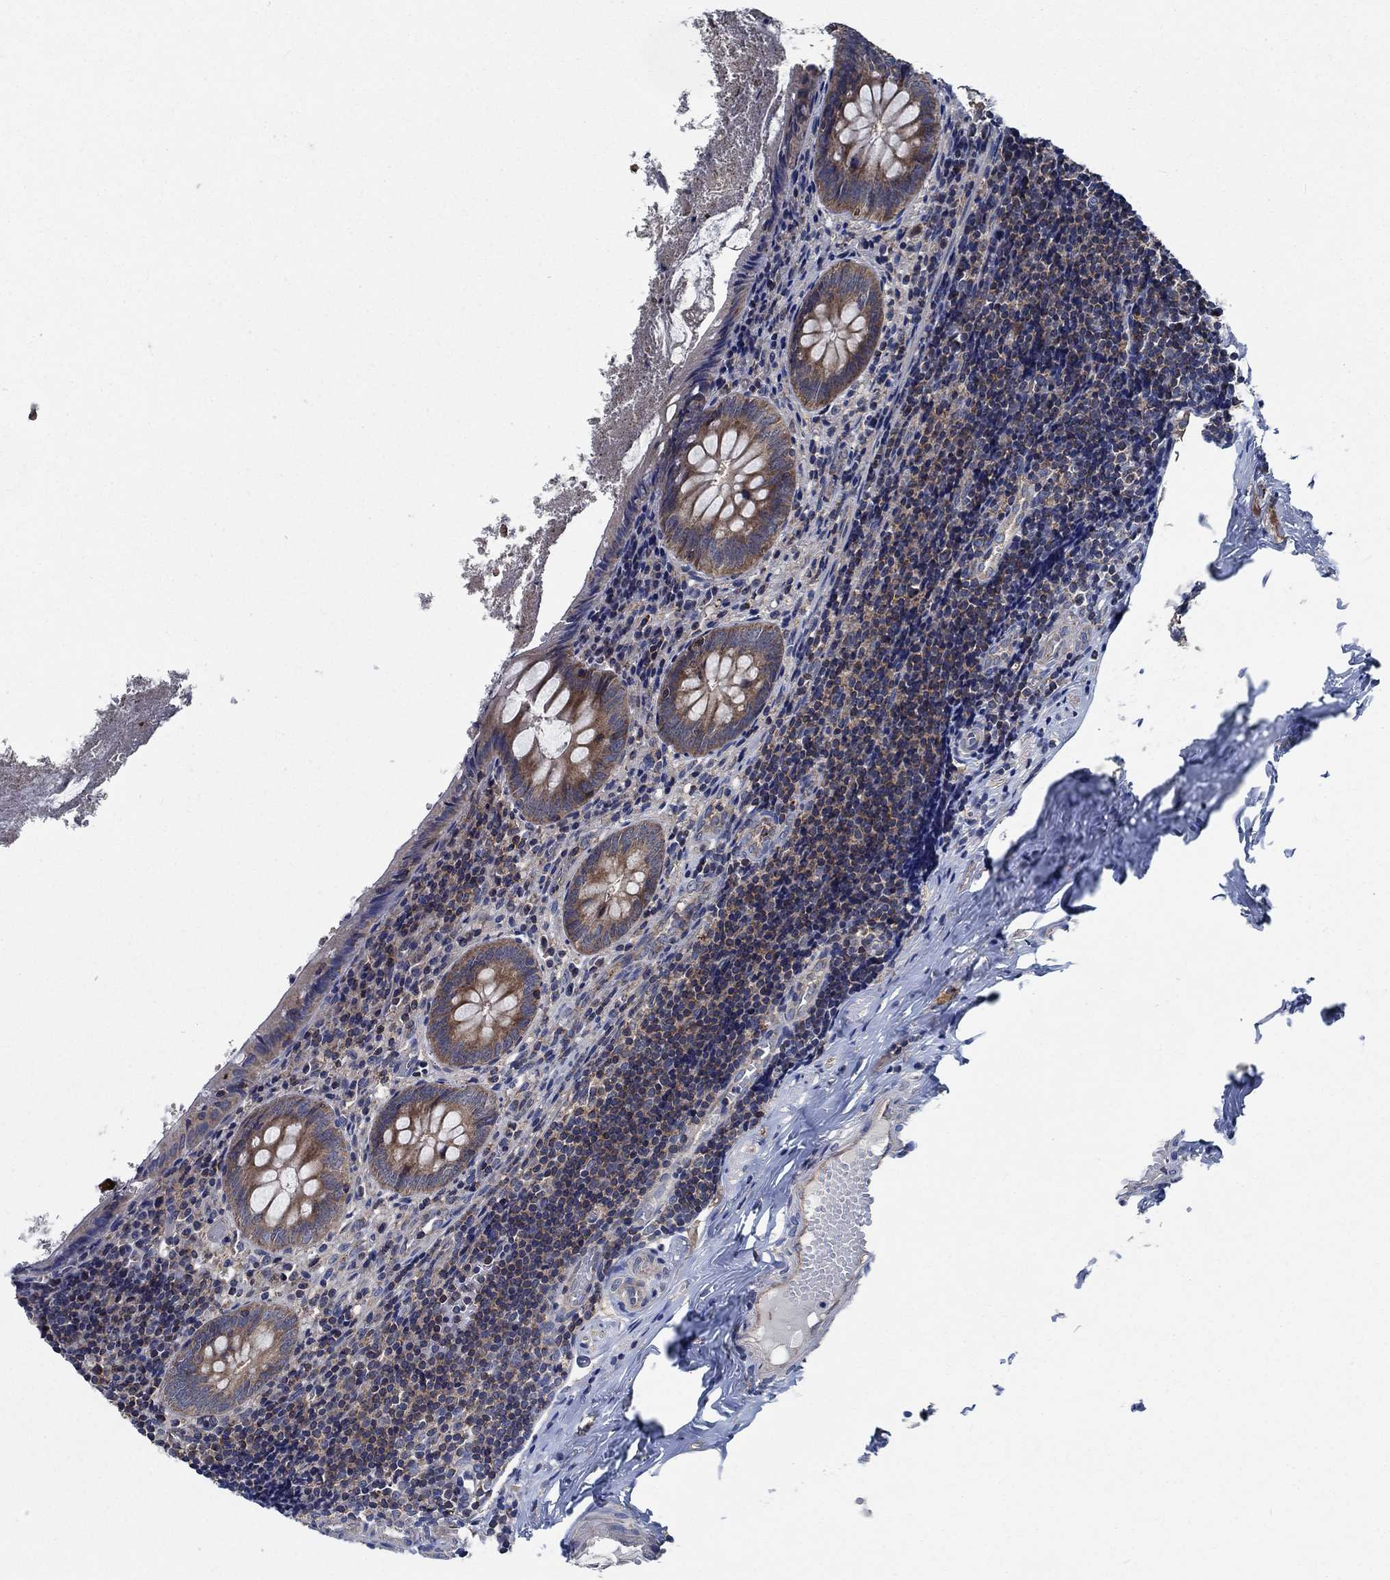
{"staining": {"intensity": "moderate", "quantity": ">75%", "location": "cytoplasmic/membranous"}, "tissue": "appendix", "cell_type": "Glandular cells", "image_type": "normal", "snomed": [{"axis": "morphology", "description": "Normal tissue, NOS"}, {"axis": "topography", "description": "Appendix"}], "caption": "Protein staining of normal appendix exhibits moderate cytoplasmic/membranous expression in about >75% of glandular cells.", "gene": "STXBP6", "patient": {"sex": "female", "age": 23}}